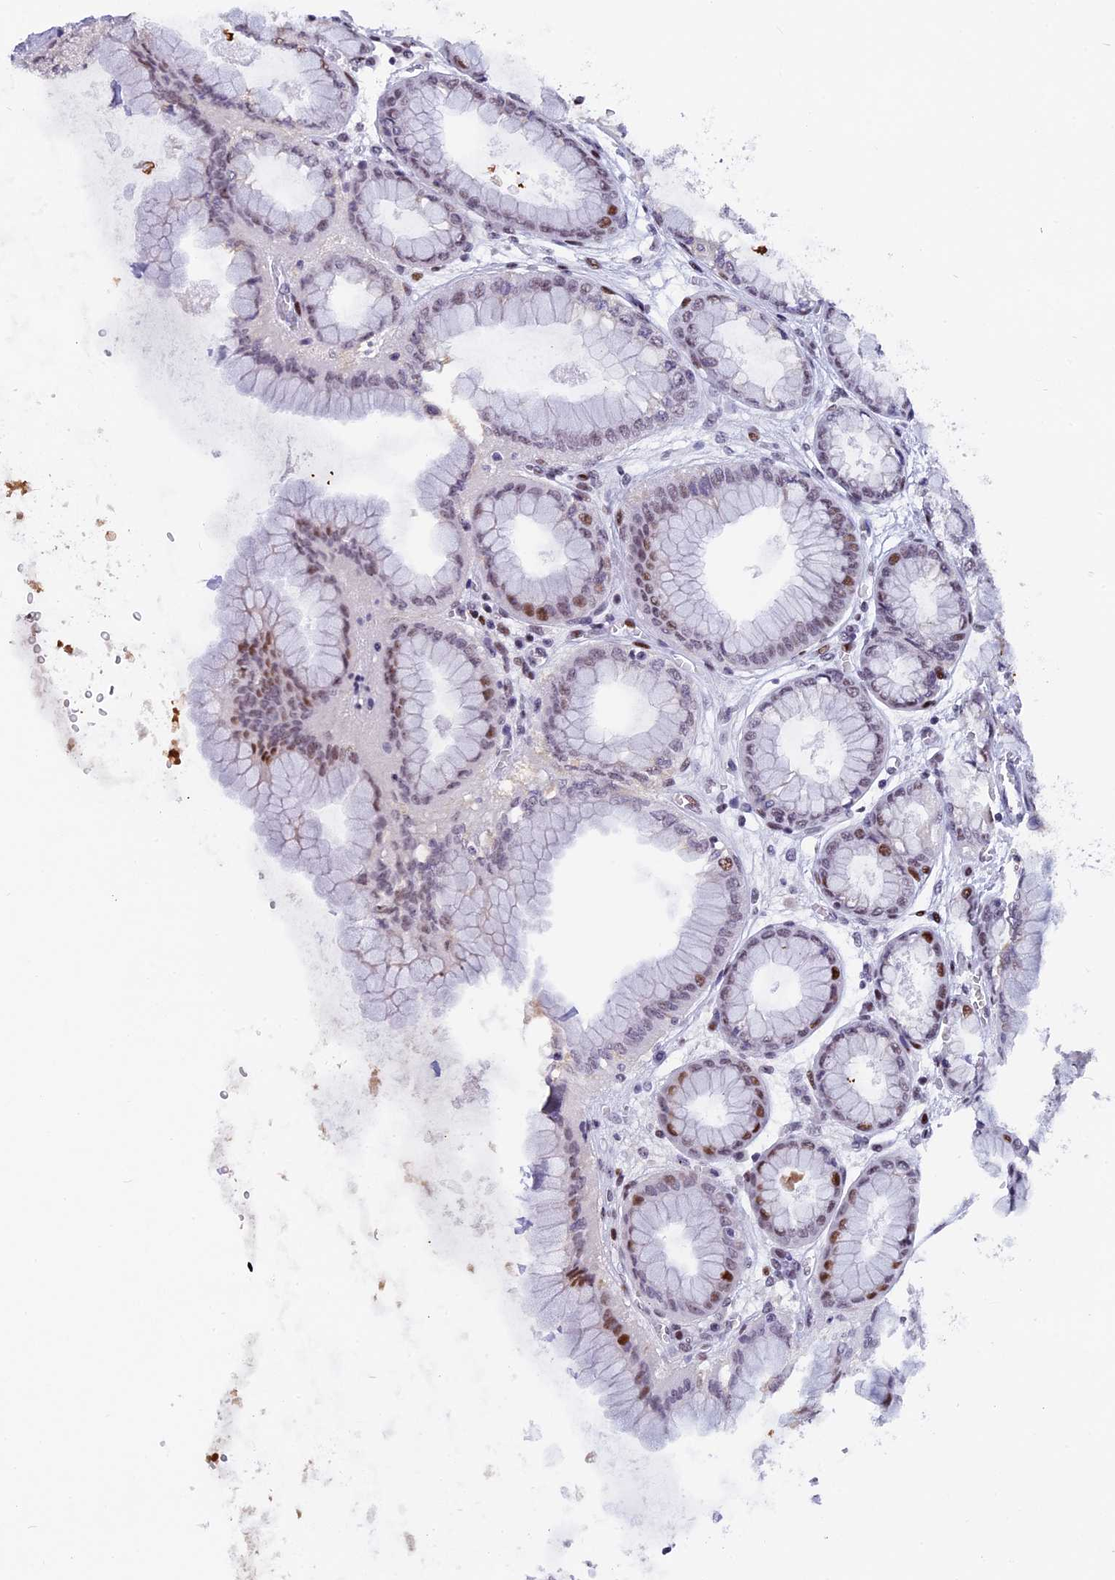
{"staining": {"intensity": "strong", "quantity": "25%-75%", "location": "nuclear"}, "tissue": "stomach", "cell_type": "Glandular cells", "image_type": "normal", "snomed": [{"axis": "morphology", "description": "Normal tissue, NOS"}, {"axis": "topography", "description": "Stomach, upper"}], "caption": "Immunohistochemistry staining of benign stomach, which exhibits high levels of strong nuclear expression in about 25%-75% of glandular cells indicating strong nuclear protein positivity. The staining was performed using DAB (brown) for protein detection and nuclei were counterstained in hematoxylin (blue).", "gene": "NSA2", "patient": {"sex": "female", "age": 56}}